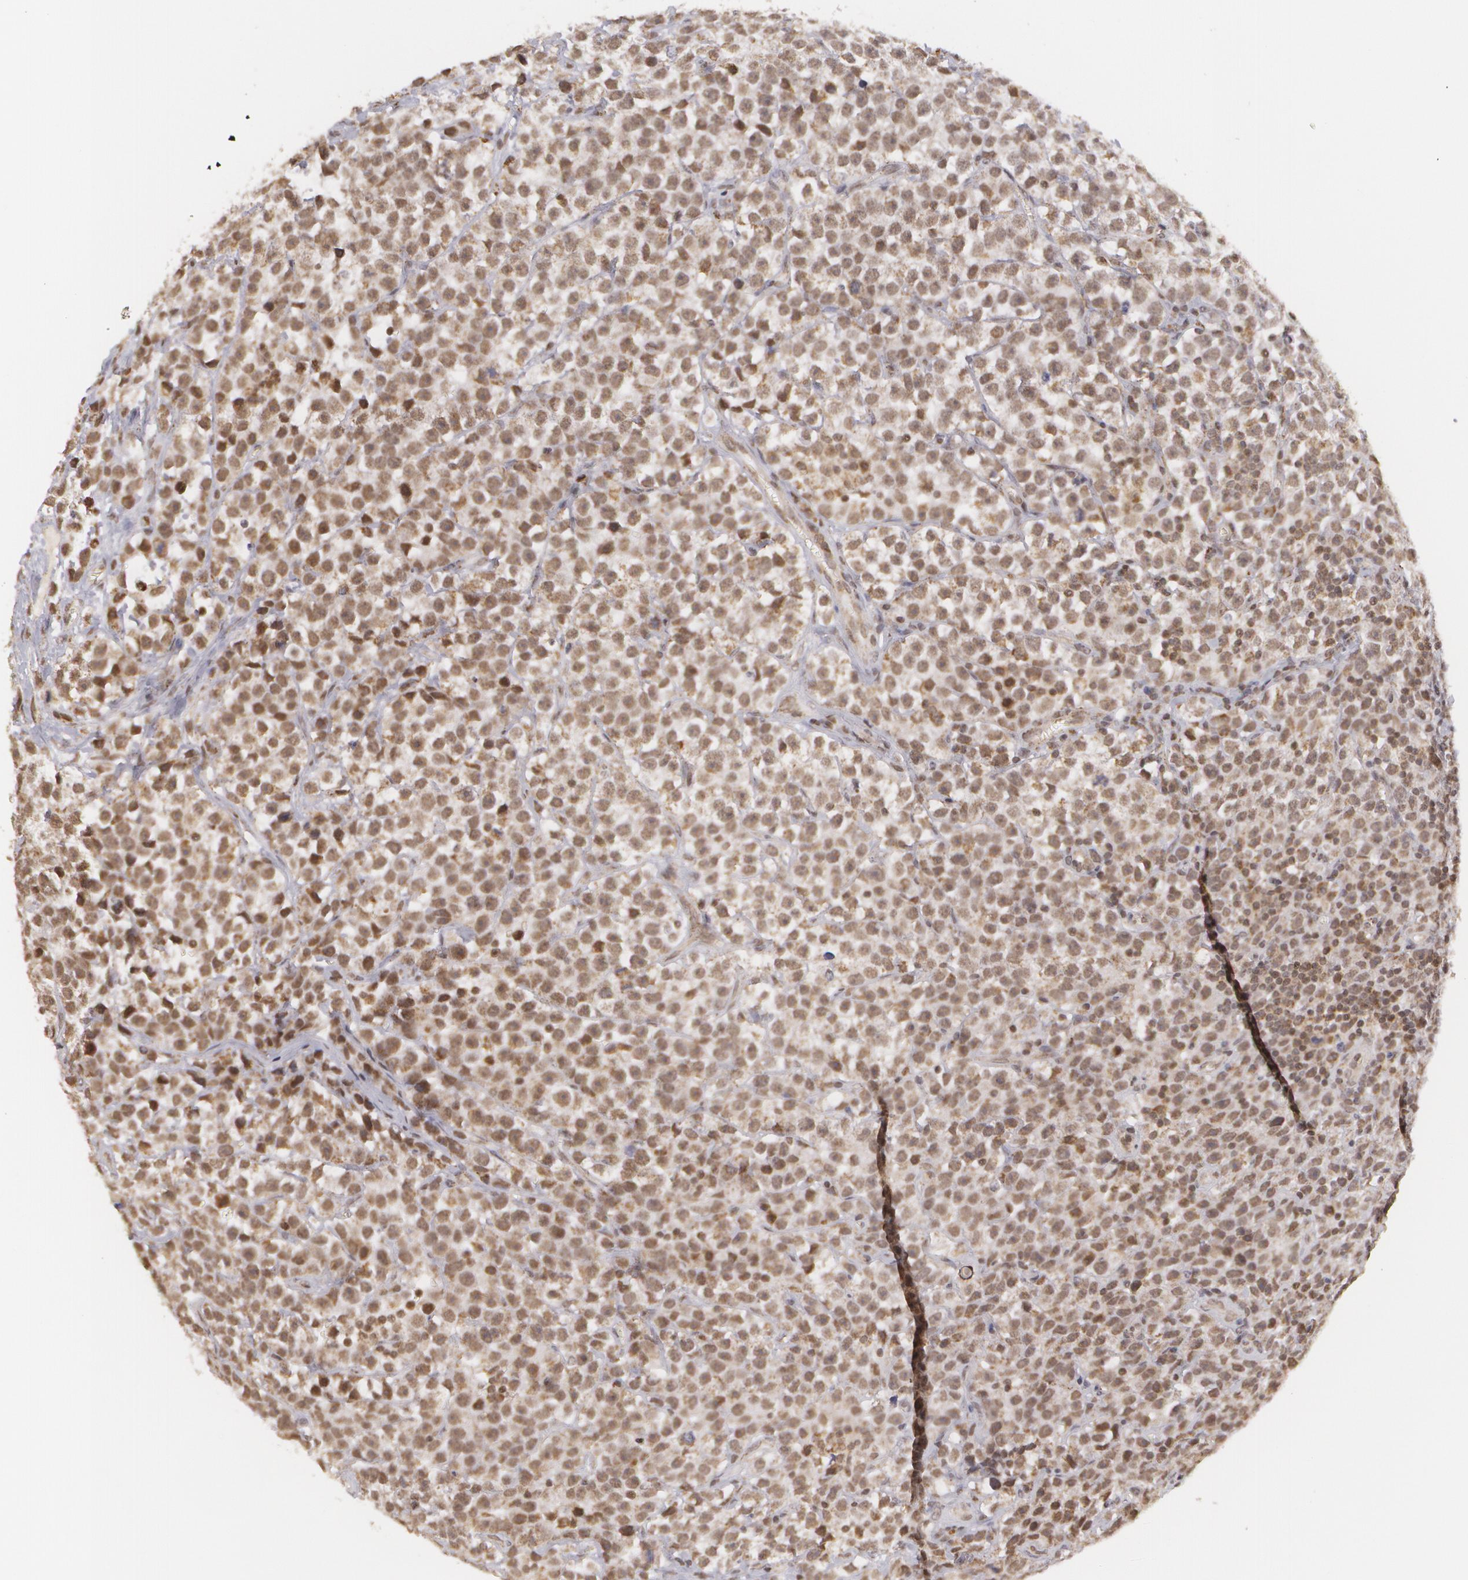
{"staining": {"intensity": "weak", "quantity": ">75%", "location": "nuclear"}, "tissue": "testis cancer", "cell_type": "Tumor cells", "image_type": "cancer", "snomed": [{"axis": "morphology", "description": "Seminoma, NOS"}, {"axis": "topography", "description": "Testis"}], "caption": "Immunohistochemistry (IHC) micrograph of neoplastic tissue: seminoma (testis) stained using immunohistochemistry (IHC) exhibits low levels of weak protein expression localized specifically in the nuclear of tumor cells, appearing as a nuclear brown color.", "gene": "MXD1", "patient": {"sex": "male", "age": 25}}